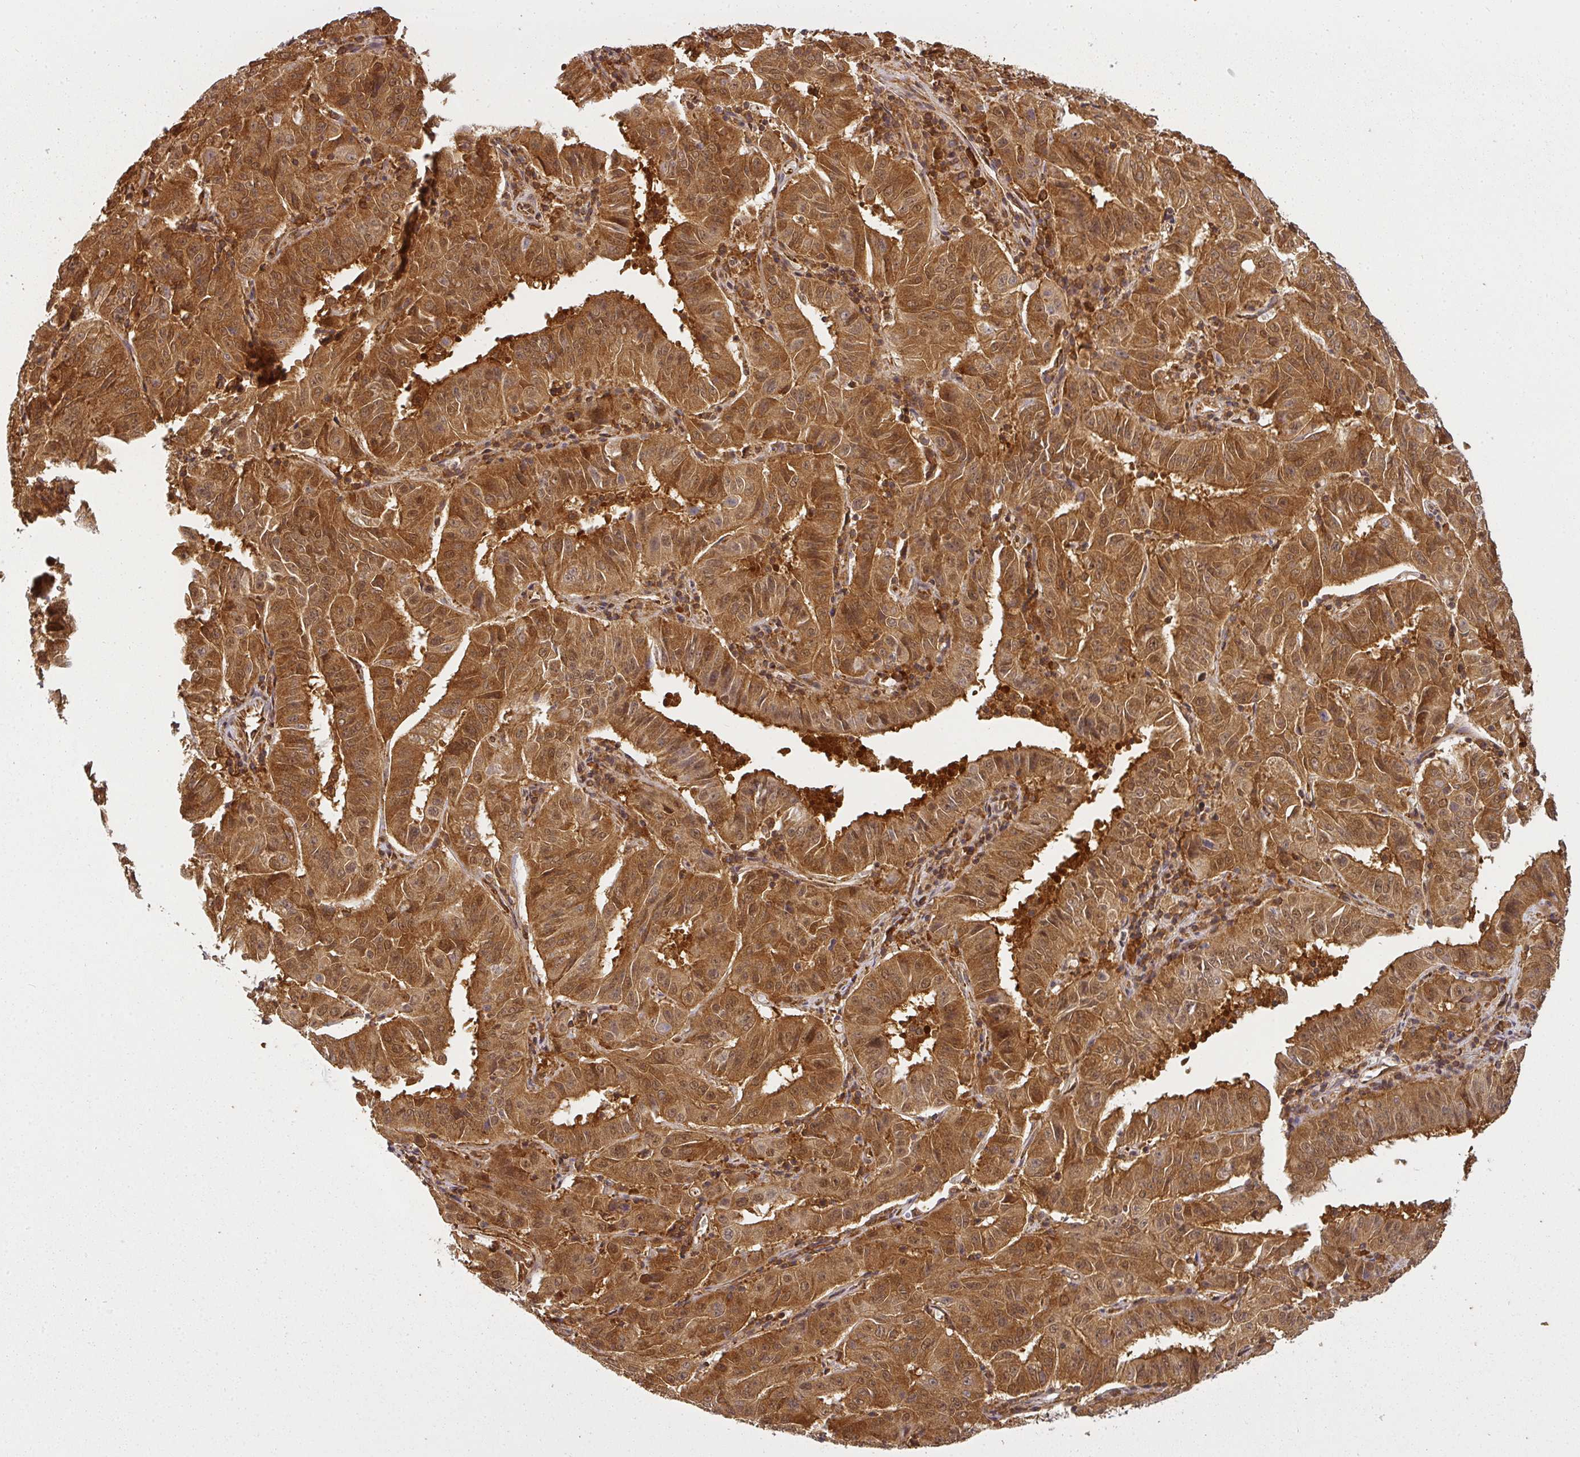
{"staining": {"intensity": "moderate", "quantity": ">75%", "location": "cytoplasmic/membranous,nuclear"}, "tissue": "pancreatic cancer", "cell_type": "Tumor cells", "image_type": "cancer", "snomed": [{"axis": "morphology", "description": "Adenocarcinoma, NOS"}, {"axis": "topography", "description": "Pancreas"}], "caption": "Adenocarcinoma (pancreatic) was stained to show a protein in brown. There is medium levels of moderate cytoplasmic/membranous and nuclear positivity in approximately >75% of tumor cells. (DAB (3,3'-diaminobenzidine) IHC, brown staining for protein, blue staining for nuclei).", "gene": "PPP6R3", "patient": {"sex": "male", "age": 63}}